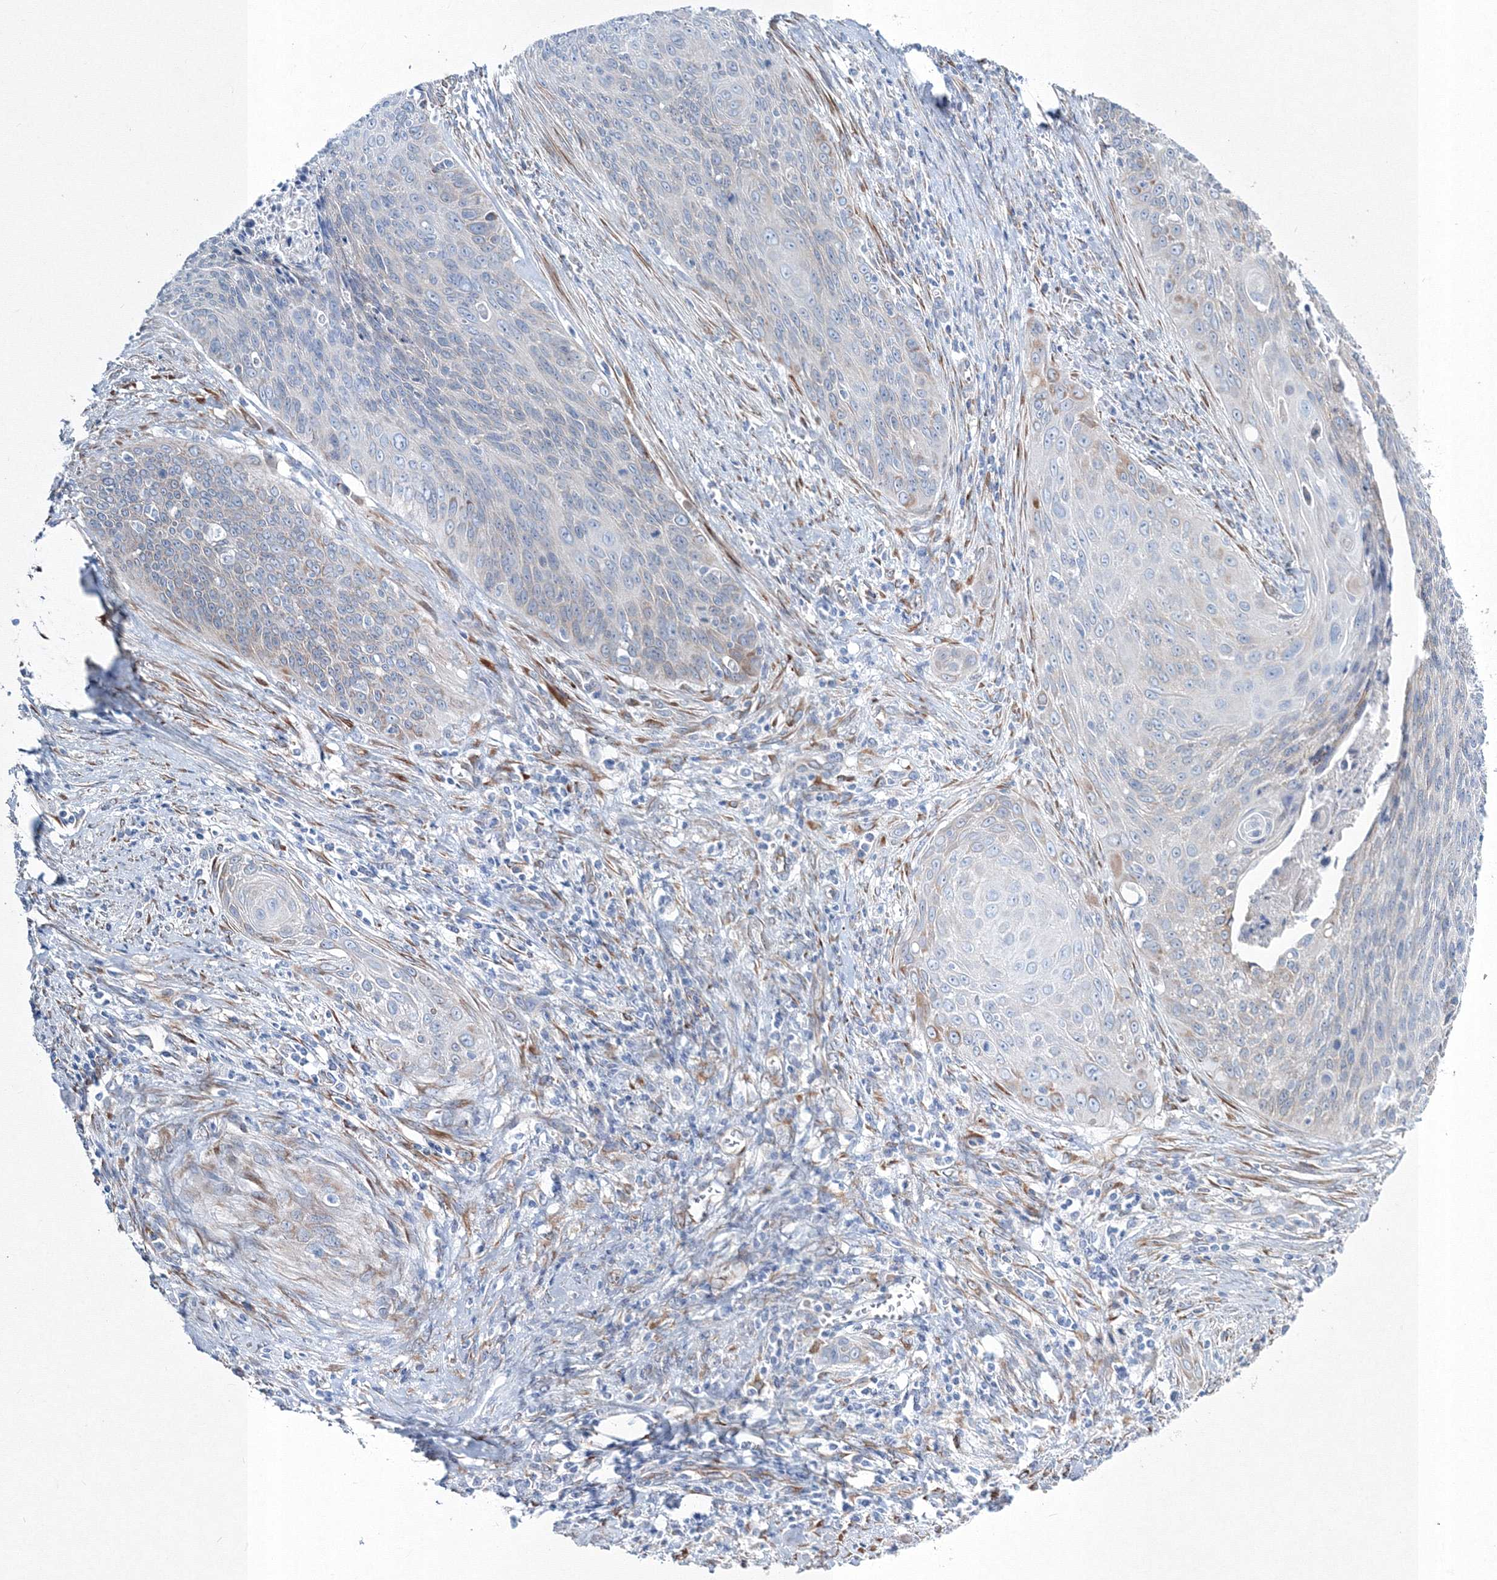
{"staining": {"intensity": "negative", "quantity": "none", "location": "none"}, "tissue": "cervical cancer", "cell_type": "Tumor cells", "image_type": "cancer", "snomed": [{"axis": "morphology", "description": "Squamous cell carcinoma, NOS"}, {"axis": "topography", "description": "Cervix"}], "caption": "Human squamous cell carcinoma (cervical) stained for a protein using immunohistochemistry (IHC) displays no positivity in tumor cells.", "gene": "RCN1", "patient": {"sex": "female", "age": 55}}